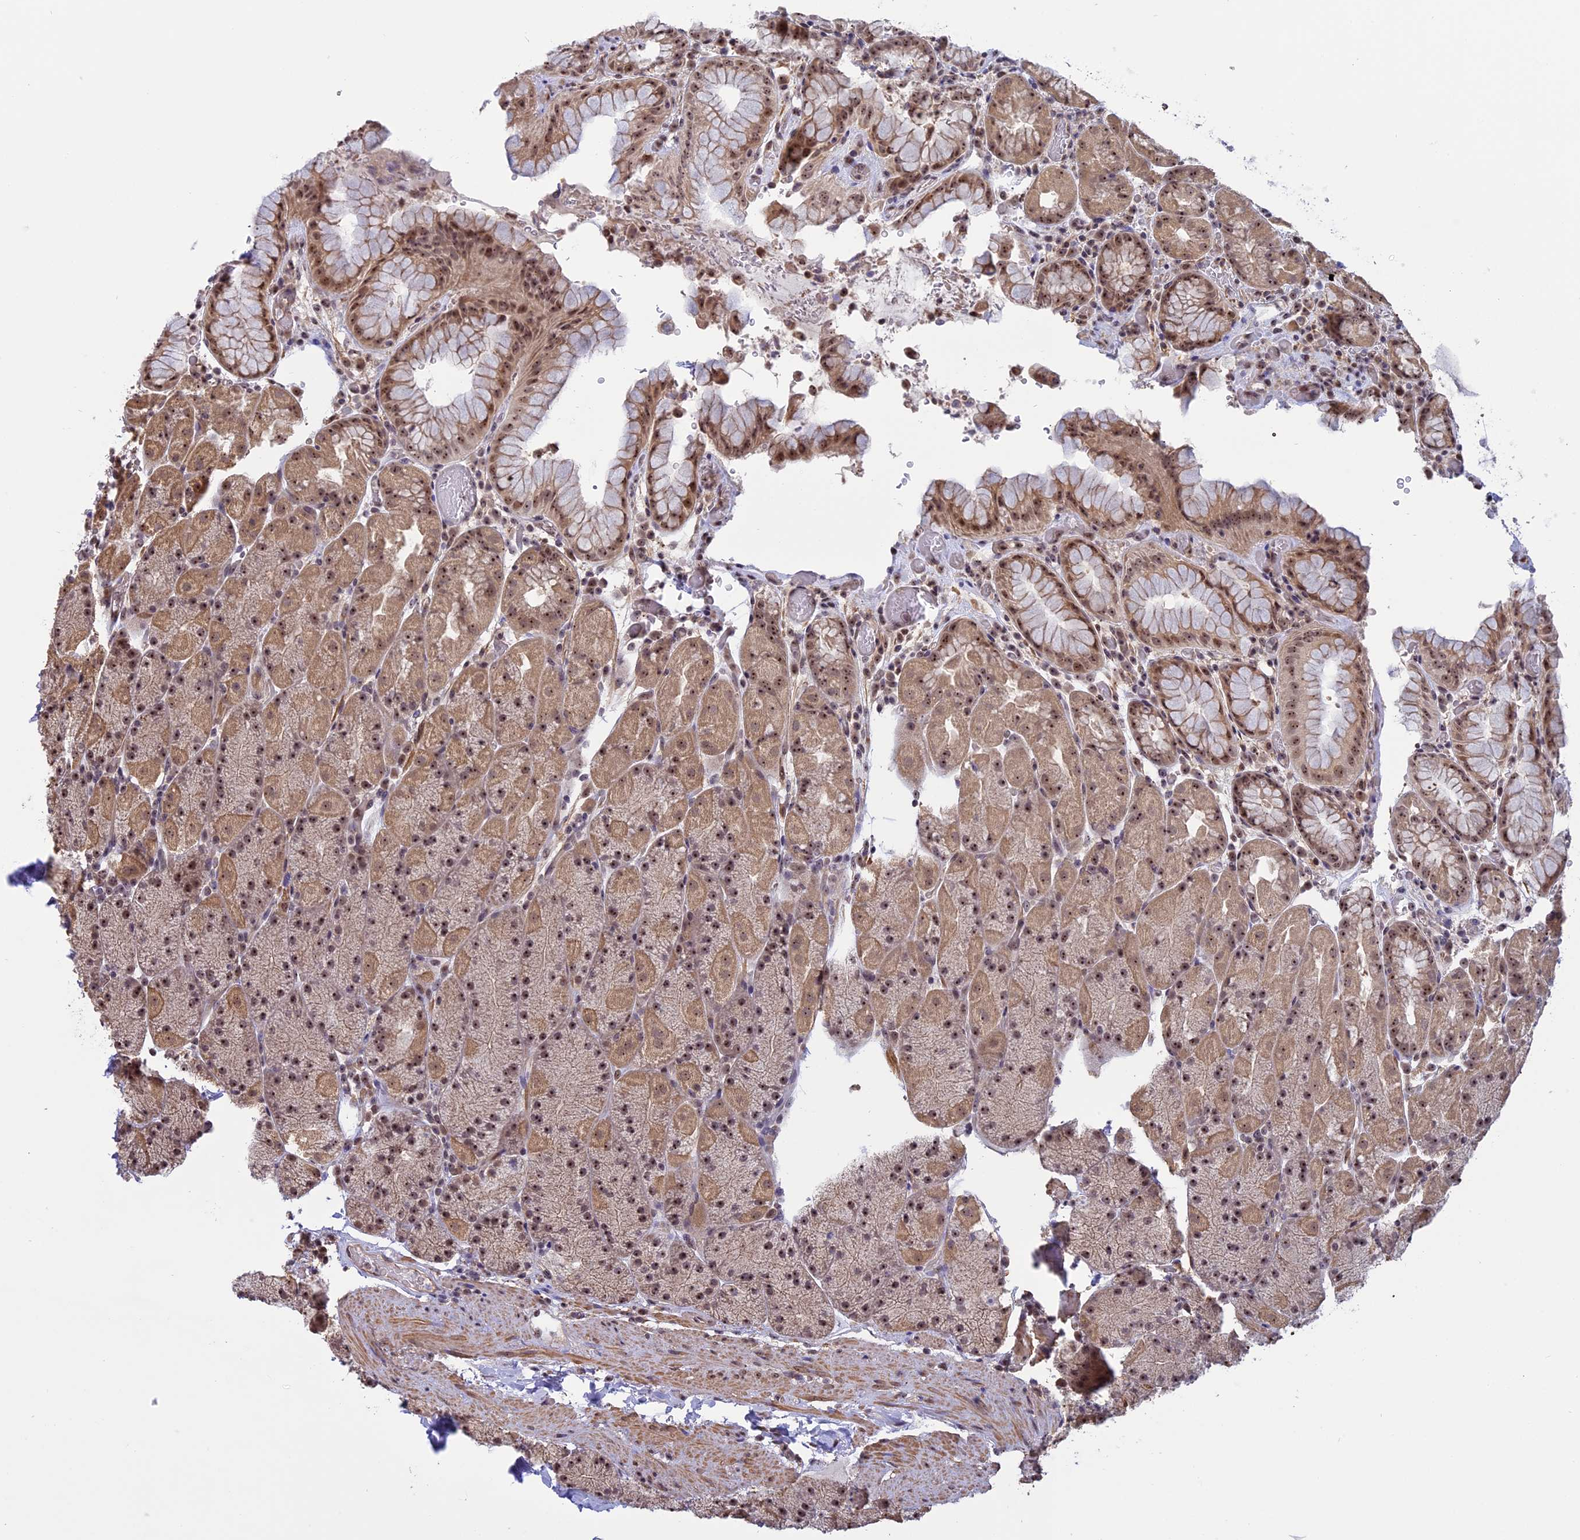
{"staining": {"intensity": "moderate", "quantity": ">75%", "location": "cytoplasmic/membranous,nuclear"}, "tissue": "stomach", "cell_type": "Glandular cells", "image_type": "normal", "snomed": [{"axis": "morphology", "description": "Normal tissue, NOS"}, {"axis": "topography", "description": "Stomach, upper"}, {"axis": "topography", "description": "Stomach, lower"}], "caption": "Brown immunohistochemical staining in benign human stomach shows moderate cytoplasmic/membranous,nuclear staining in approximately >75% of glandular cells.", "gene": "MGA", "patient": {"sex": "male", "age": 67}}